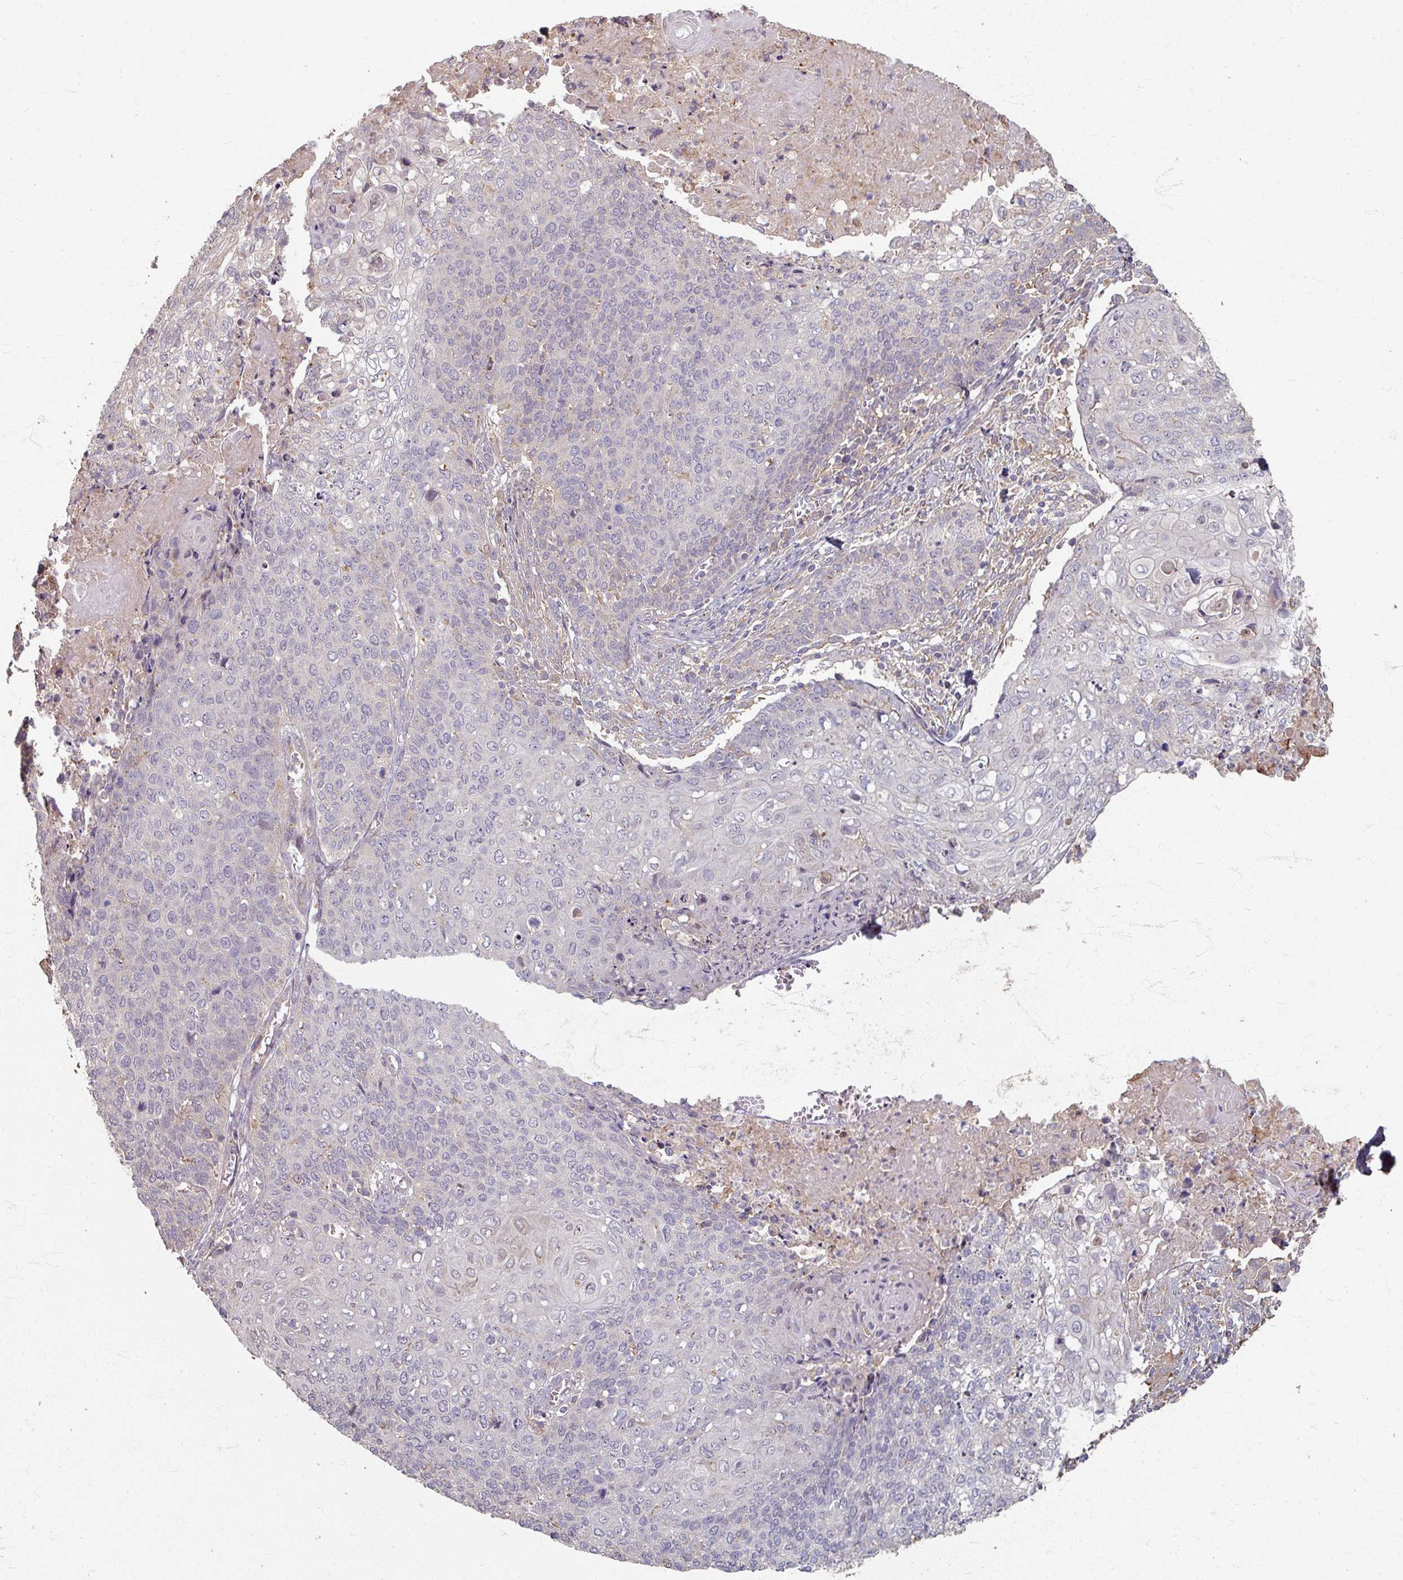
{"staining": {"intensity": "negative", "quantity": "none", "location": "none"}, "tissue": "cervical cancer", "cell_type": "Tumor cells", "image_type": "cancer", "snomed": [{"axis": "morphology", "description": "Squamous cell carcinoma, NOS"}, {"axis": "topography", "description": "Cervix"}], "caption": "Immunohistochemistry (IHC) of cervical cancer exhibits no expression in tumor cells.", "gene": "CCDC68", "patient": {"sex": "female", "age": 39}}